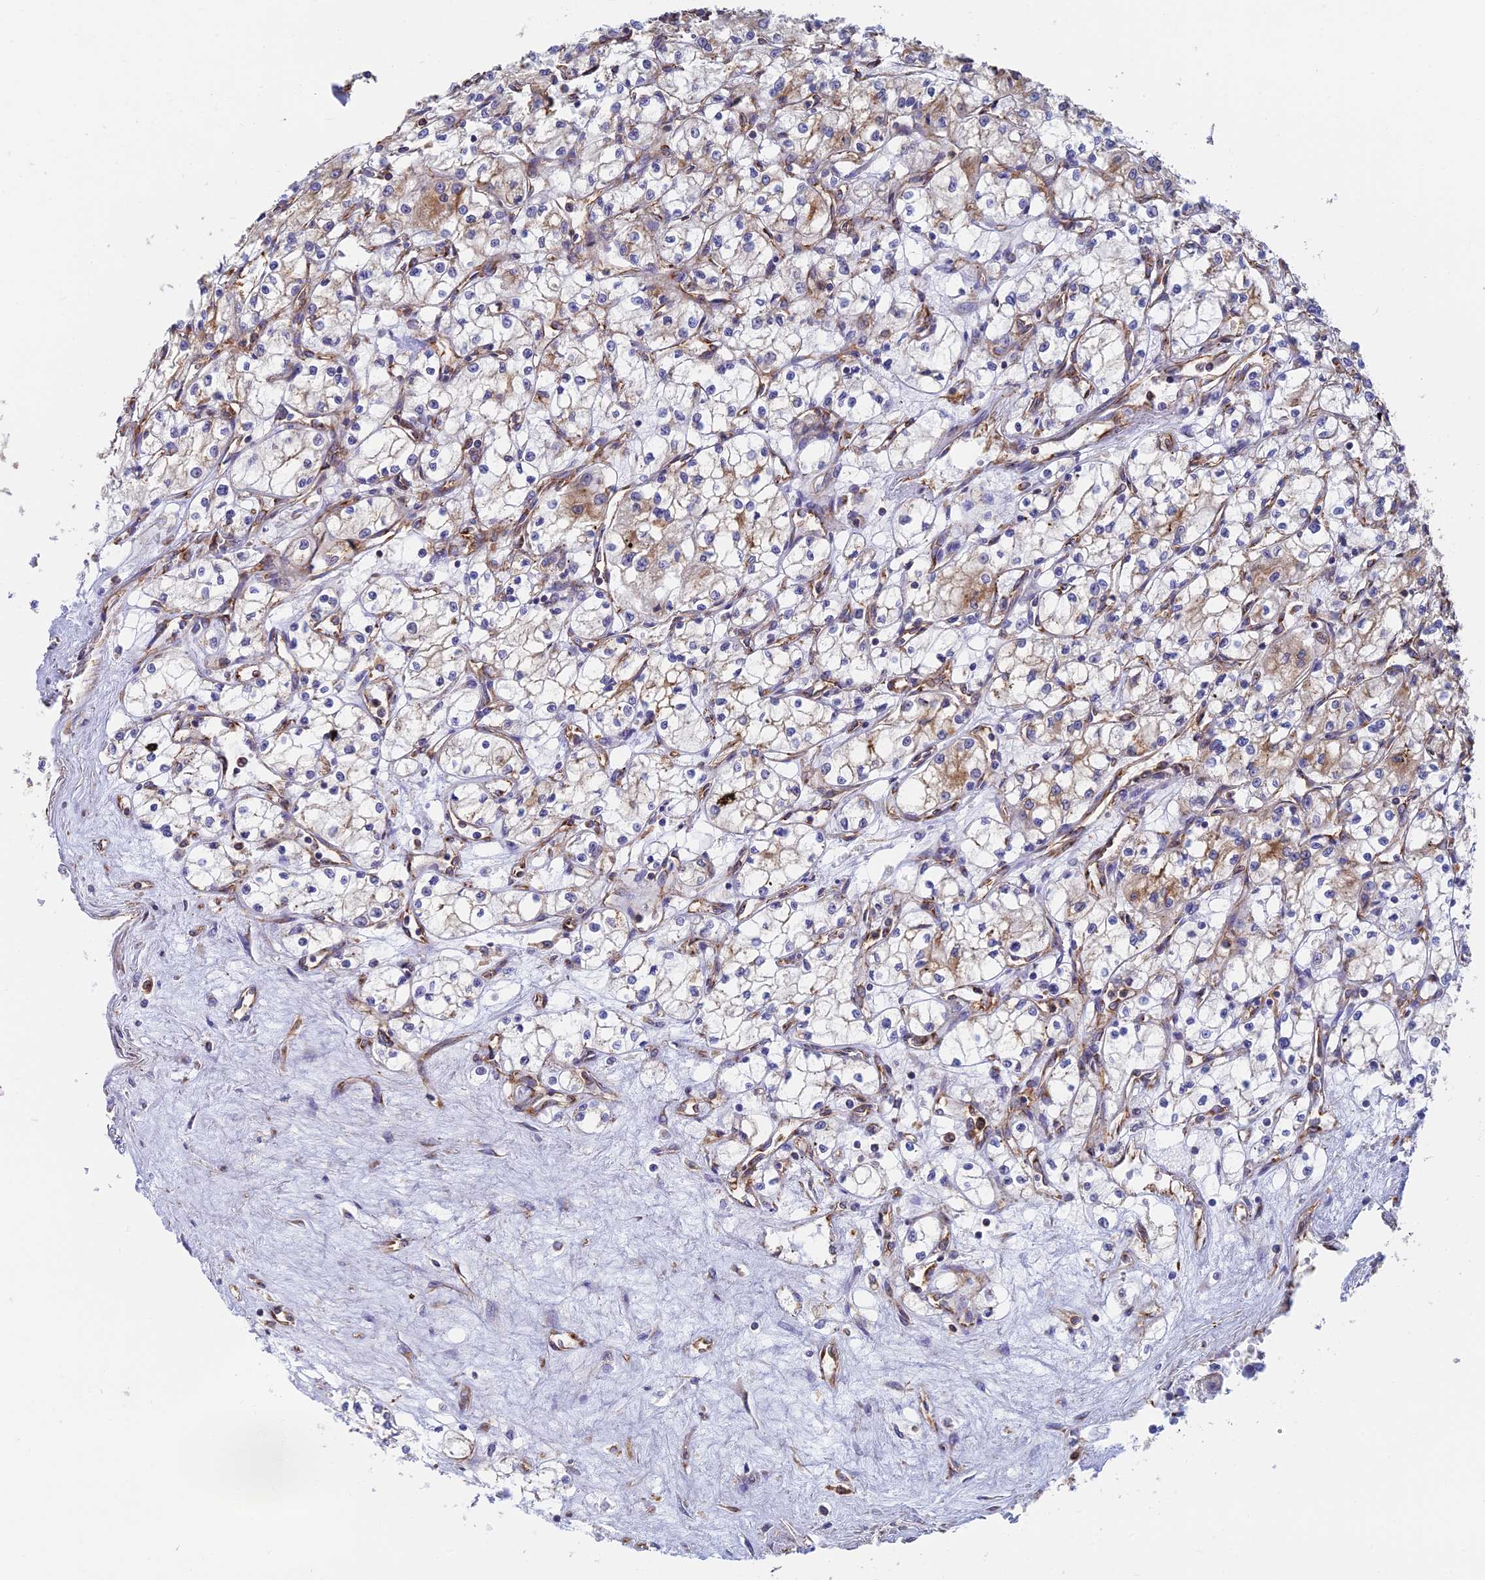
{"staining": {"intensity": "negative", "quantity": "none", "location": "none"}, "tissue": "renal cancer", "cell_type": "Tumor cells", "image_type": "cancer", "snomed": [{"axis": "morphology", "description": "Adenocarcinoma, NOS"}, {"axis": "topography", "description": "Kidney"}], "caption": "A high-resolution image shows immunohistochemistry (IHC) staining of renal cancer (adenocarcinoma), which shows no significant staining in tumor cells.", "gene": "DCTN2", "patient": {"sex": "male", "age": 59}}